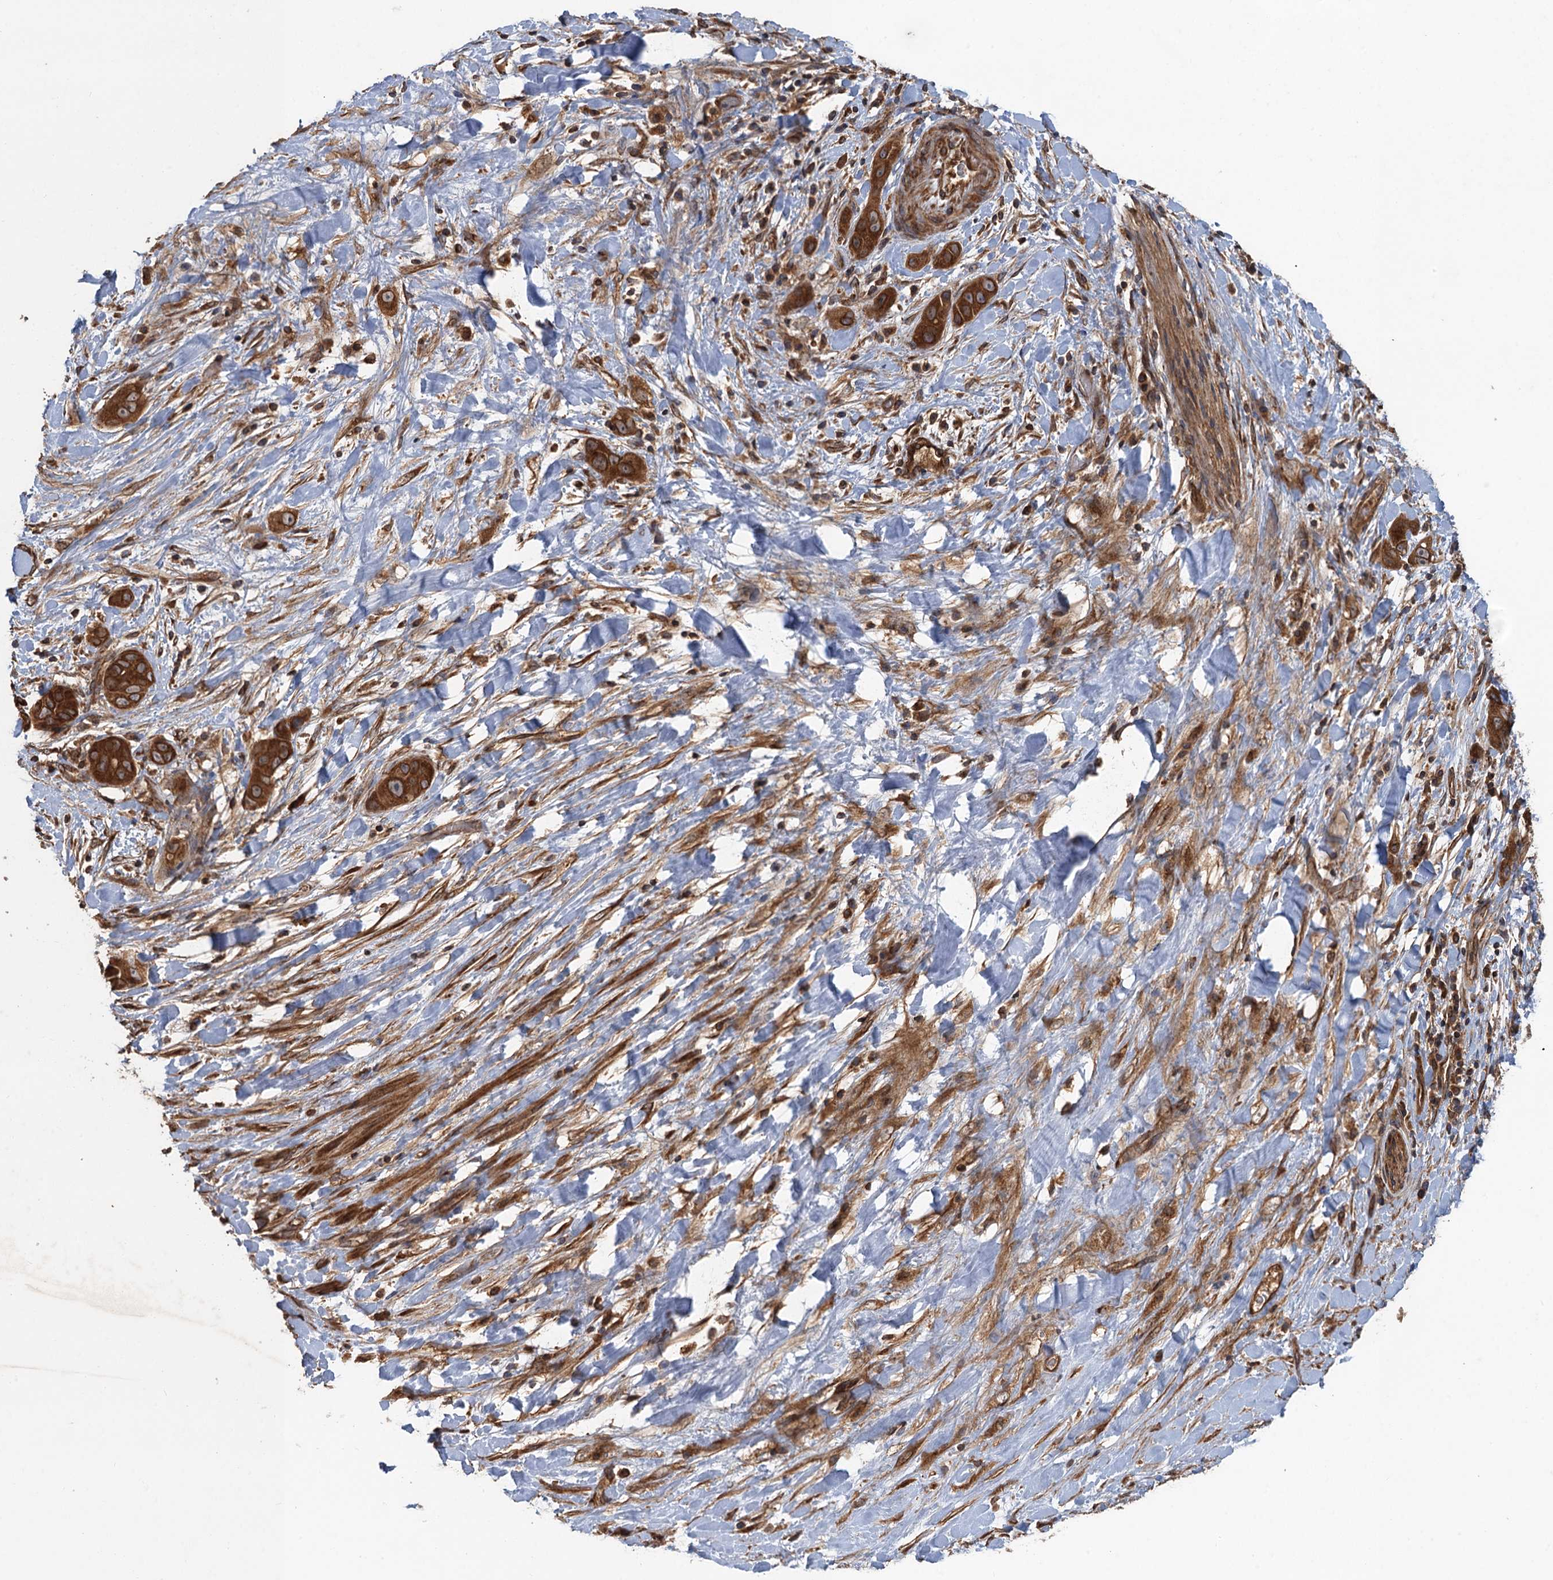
{"staining": {"intensity": "strong", "quantity": ">75%", "location": "cytoplasmic/membranous"}, "tissue": "liver cancer", "cell_type": "Tumor cells", "image_type": "cancer", "snomed": [{"axis": "morphology", "description": "Cholangiocarcinoma"}, {"axis": "topography", "description": "Liver"}], "caption": "Liver cancer stained with DAB (3,3'-diaminobenzidine) IHC demonstrates high levels of strong cytoplasmic/membranous expression in about >75% of tumor cells. (DAB IHC, brown staining for protein, blue staining for nuclei).", "gene": "GLE1", "patient": {"sex": "female", "age": 52}}